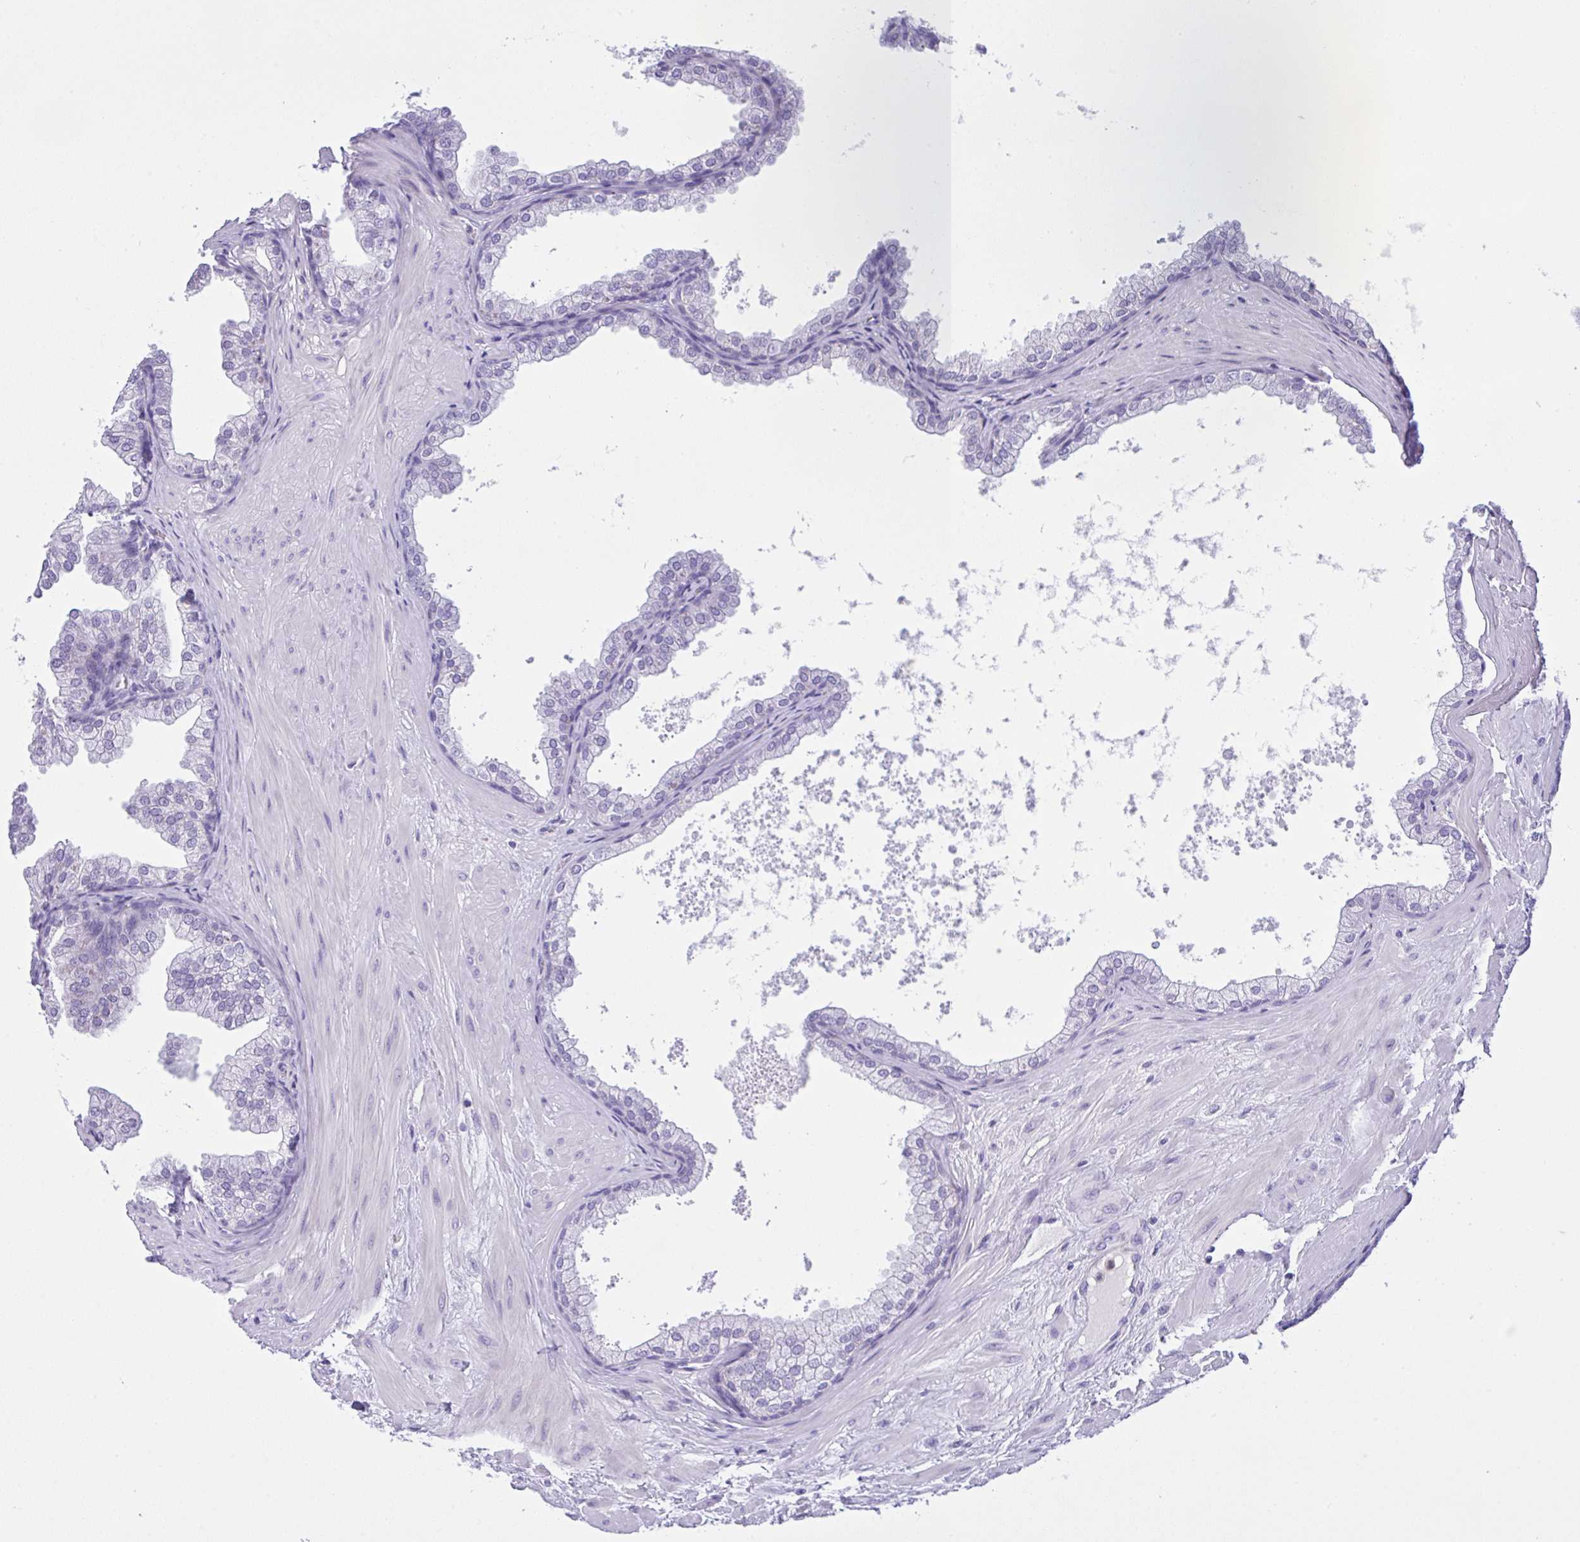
{"staining": {"intensity": "negative", "quantity": "none", "location": "none"}, "tissue": "prostate", "cell_type": "Glandular cells", "image_type": "normal", "snomed": [{"axis": "morphology", "description": "Normal tissue, NOS"}, {"axis": "topography", "description": "Prostate"}], "caption": "High magnification brightfield microscopy of unremarkable prostate stained with DAB (3,3'-diaminobenzidine) (brown) and counterstained with hematoxylin (blue): glandular cells show no significant staining. Nuclei are stained in blue.", "gene": "NCF1", "patient": {"sex": "male", "age": 37}}